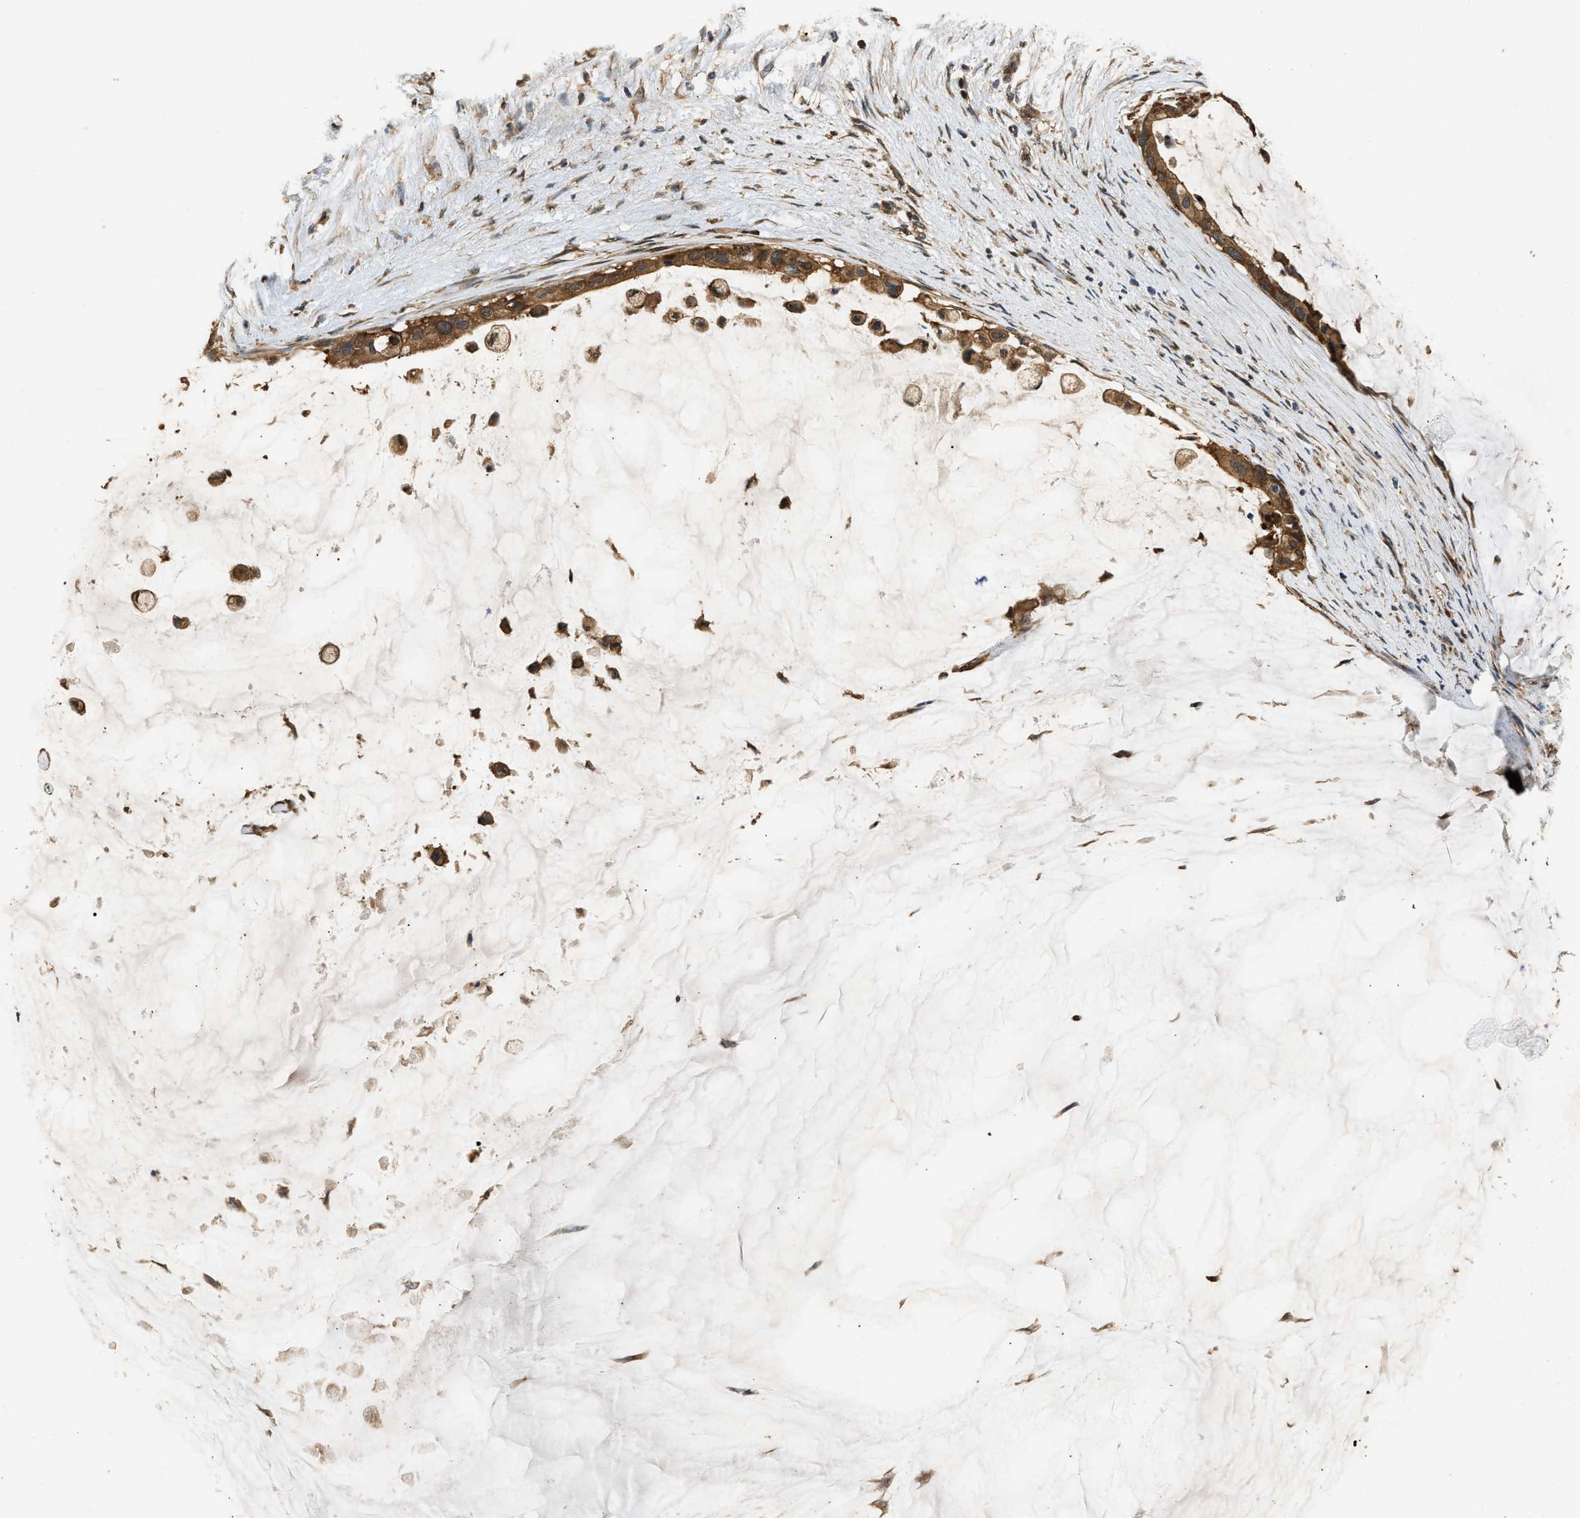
{"staining": {"intensity": "moderate", "quantity": ">75%", "location": "cytoplasmic/membranous"}, "tissue": "pancreatic cancer", "cell_type": "Tumor cells", "image_type": "cancer", "snomed": [{"axis": "morphology", "description": "Adenocarcinoma, NOS"}, {"axis": "topography", "description": "Pancreas"}], "caption": "A histopathology image of human pancreatic adenocarcinoma stained for a protein shows moderate cytoplasmic/membranous brown staining in tumor cells. Nuclei are stained in blue.", "gene": "DNAJC2", "patient": {"sex": "male", "age": 41}}